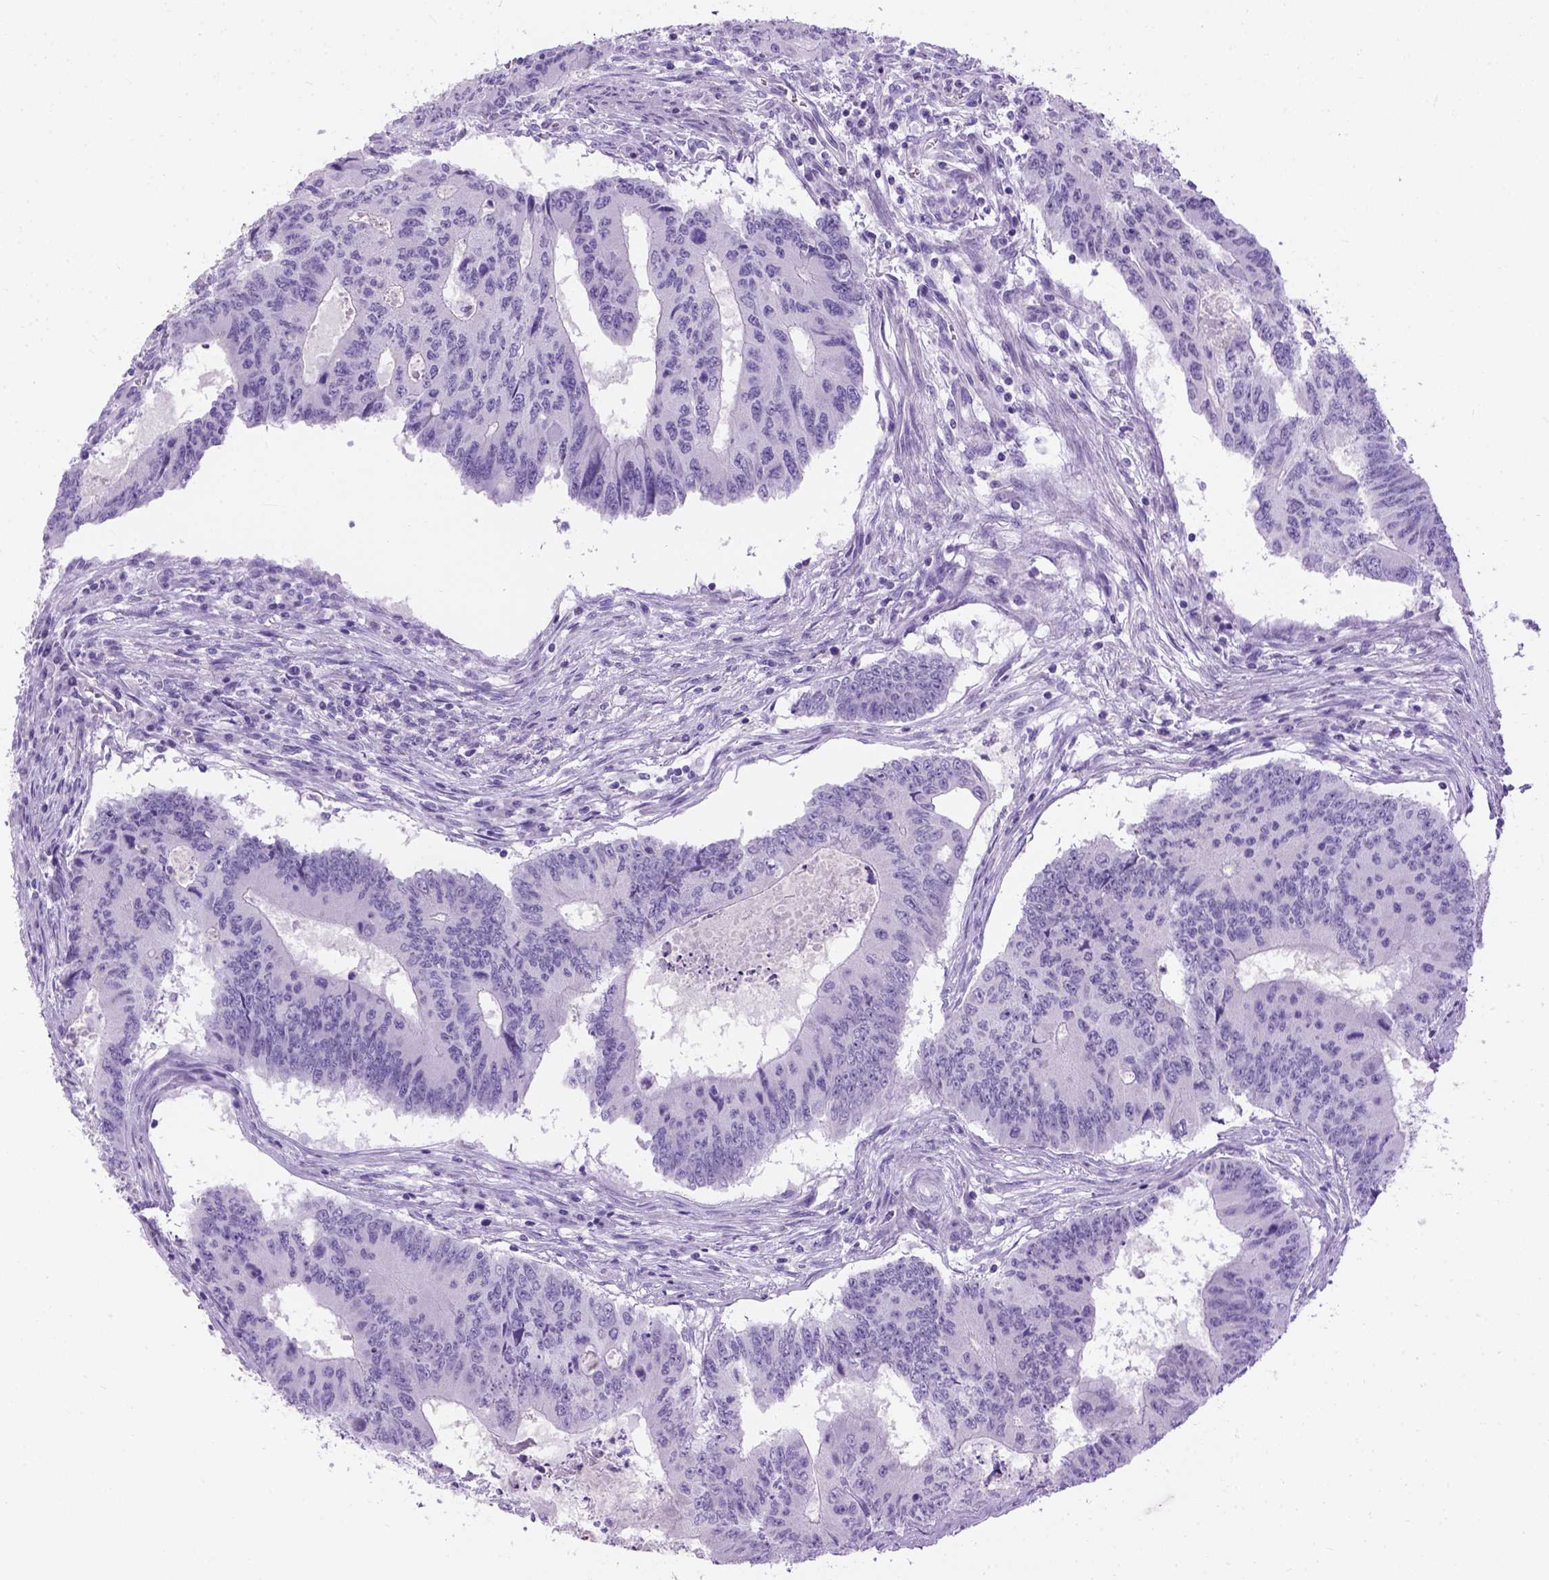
{"staining": {"intensity": "negative", "quantity": "none", "location": "none"}, "tissue": "colorectal cancer", "cell_type": "Tumor cells", "image_type": "cancer", "snomed": [{"axis": "morphology", "description": "Adenocarcinoma, NOS"}, {"axis": "topography", "description": "Colon"}], "caption": "Immunohistochemistry (IHC) micrograph of human adenocarcinoma (colorectal) stained for a protein (brown), which reveals no expression in tumor cells. The staining was performed using DAB (3,3'-diaminobenzidine) to visualize the protein expression in brown, while the nuclei were stained in blue with hematoxylin (Magnification: 20x).", "gene": "TMEM38A", "patient": {"sex": "male", "age": 53}}